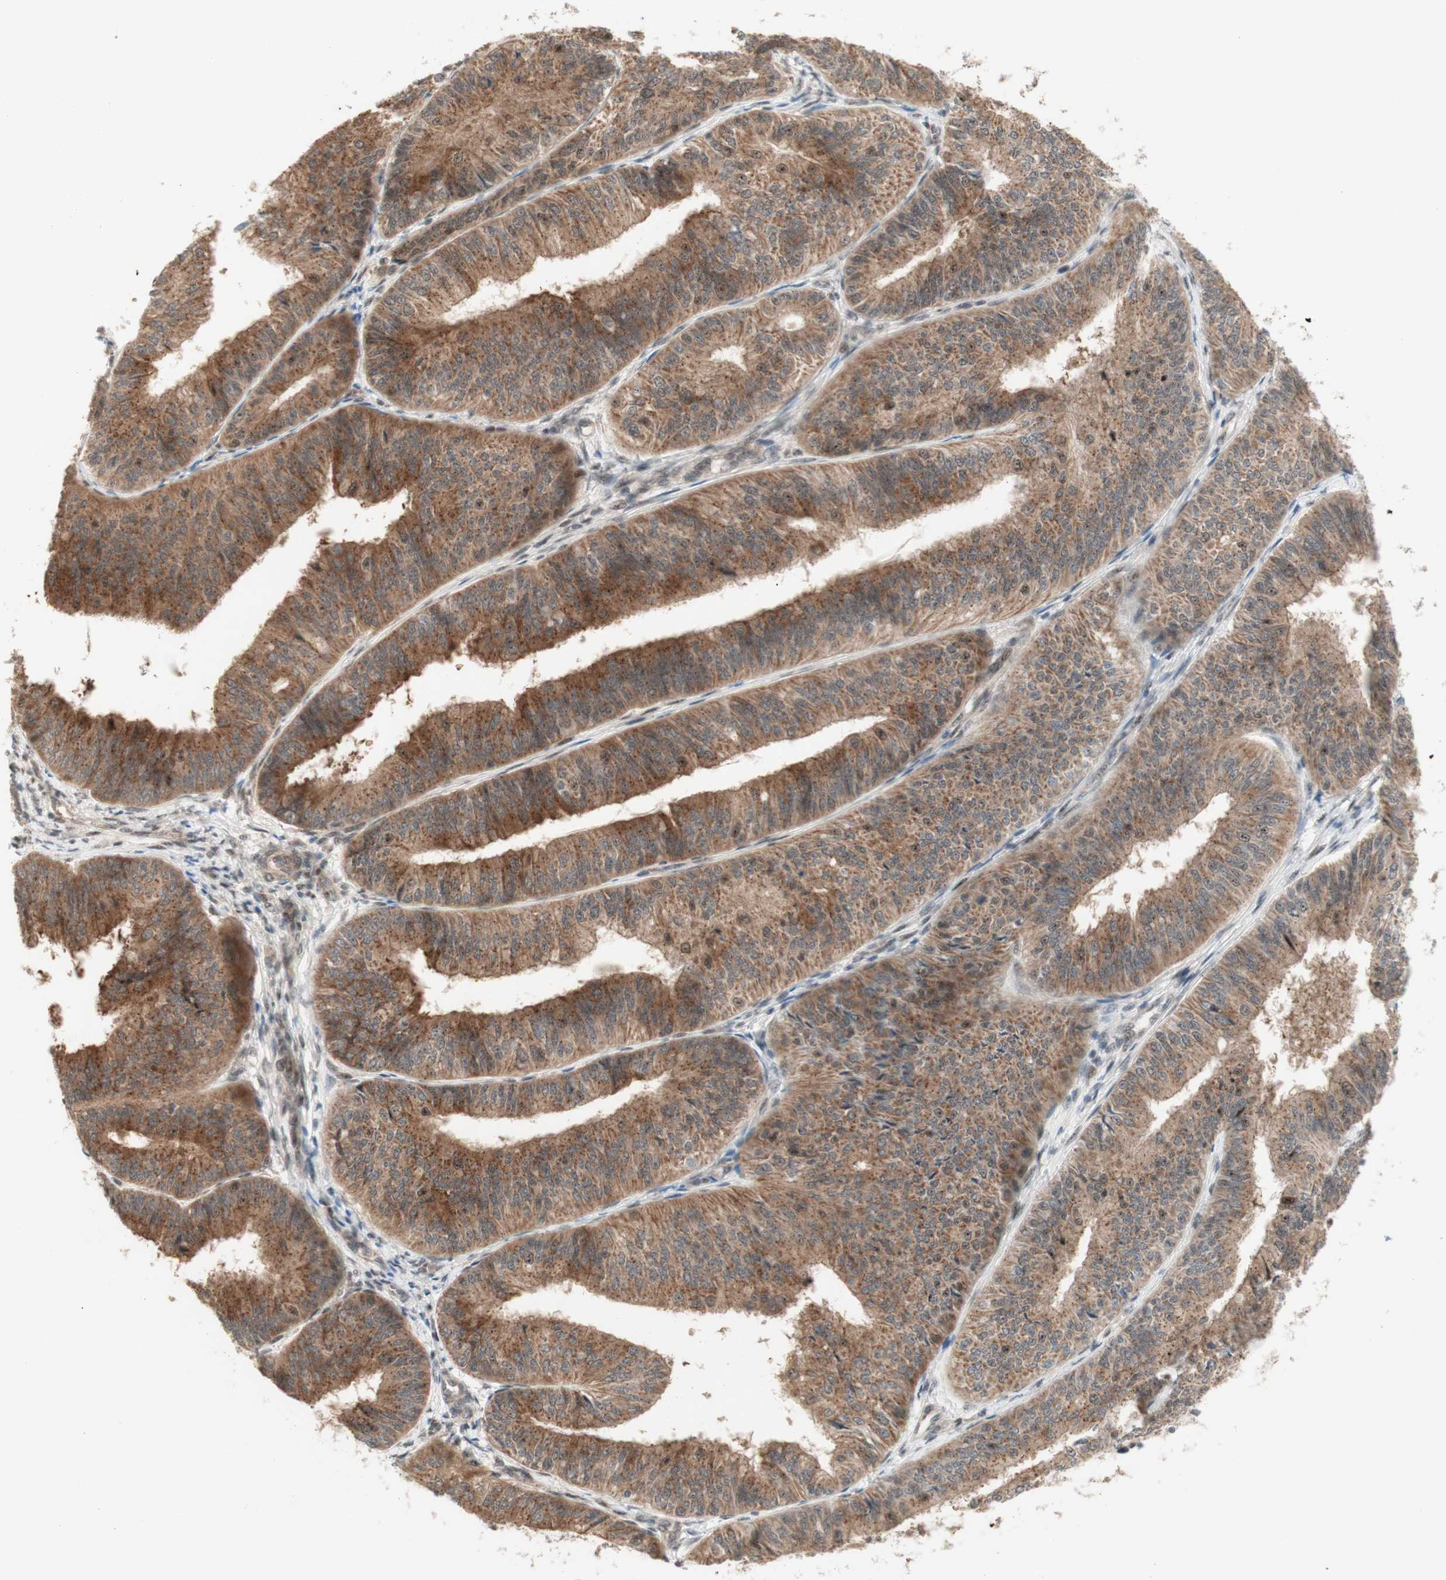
{"staining": {"intensity": "moderate", "quantity": ">75%", "location": "cytoplasmic/membranous"}, "tissue": "endometrial cancer", "cell_type": "Tumor cells", "image_type": "cancer", "snomed": [{"axis": "morphology", "description": "Adenocarcinoma, NOS"}, {"axis": "topography", "description": "Endometrium"}], "caption": "This is an image of IHC staining of endometrial cancer (adenocarcinoma), which shows moderate positivity in the cytoplasmic/membranous of tumor cells.", "gene": "CYLD", "patient": {"sex": "female", "age": 58}}